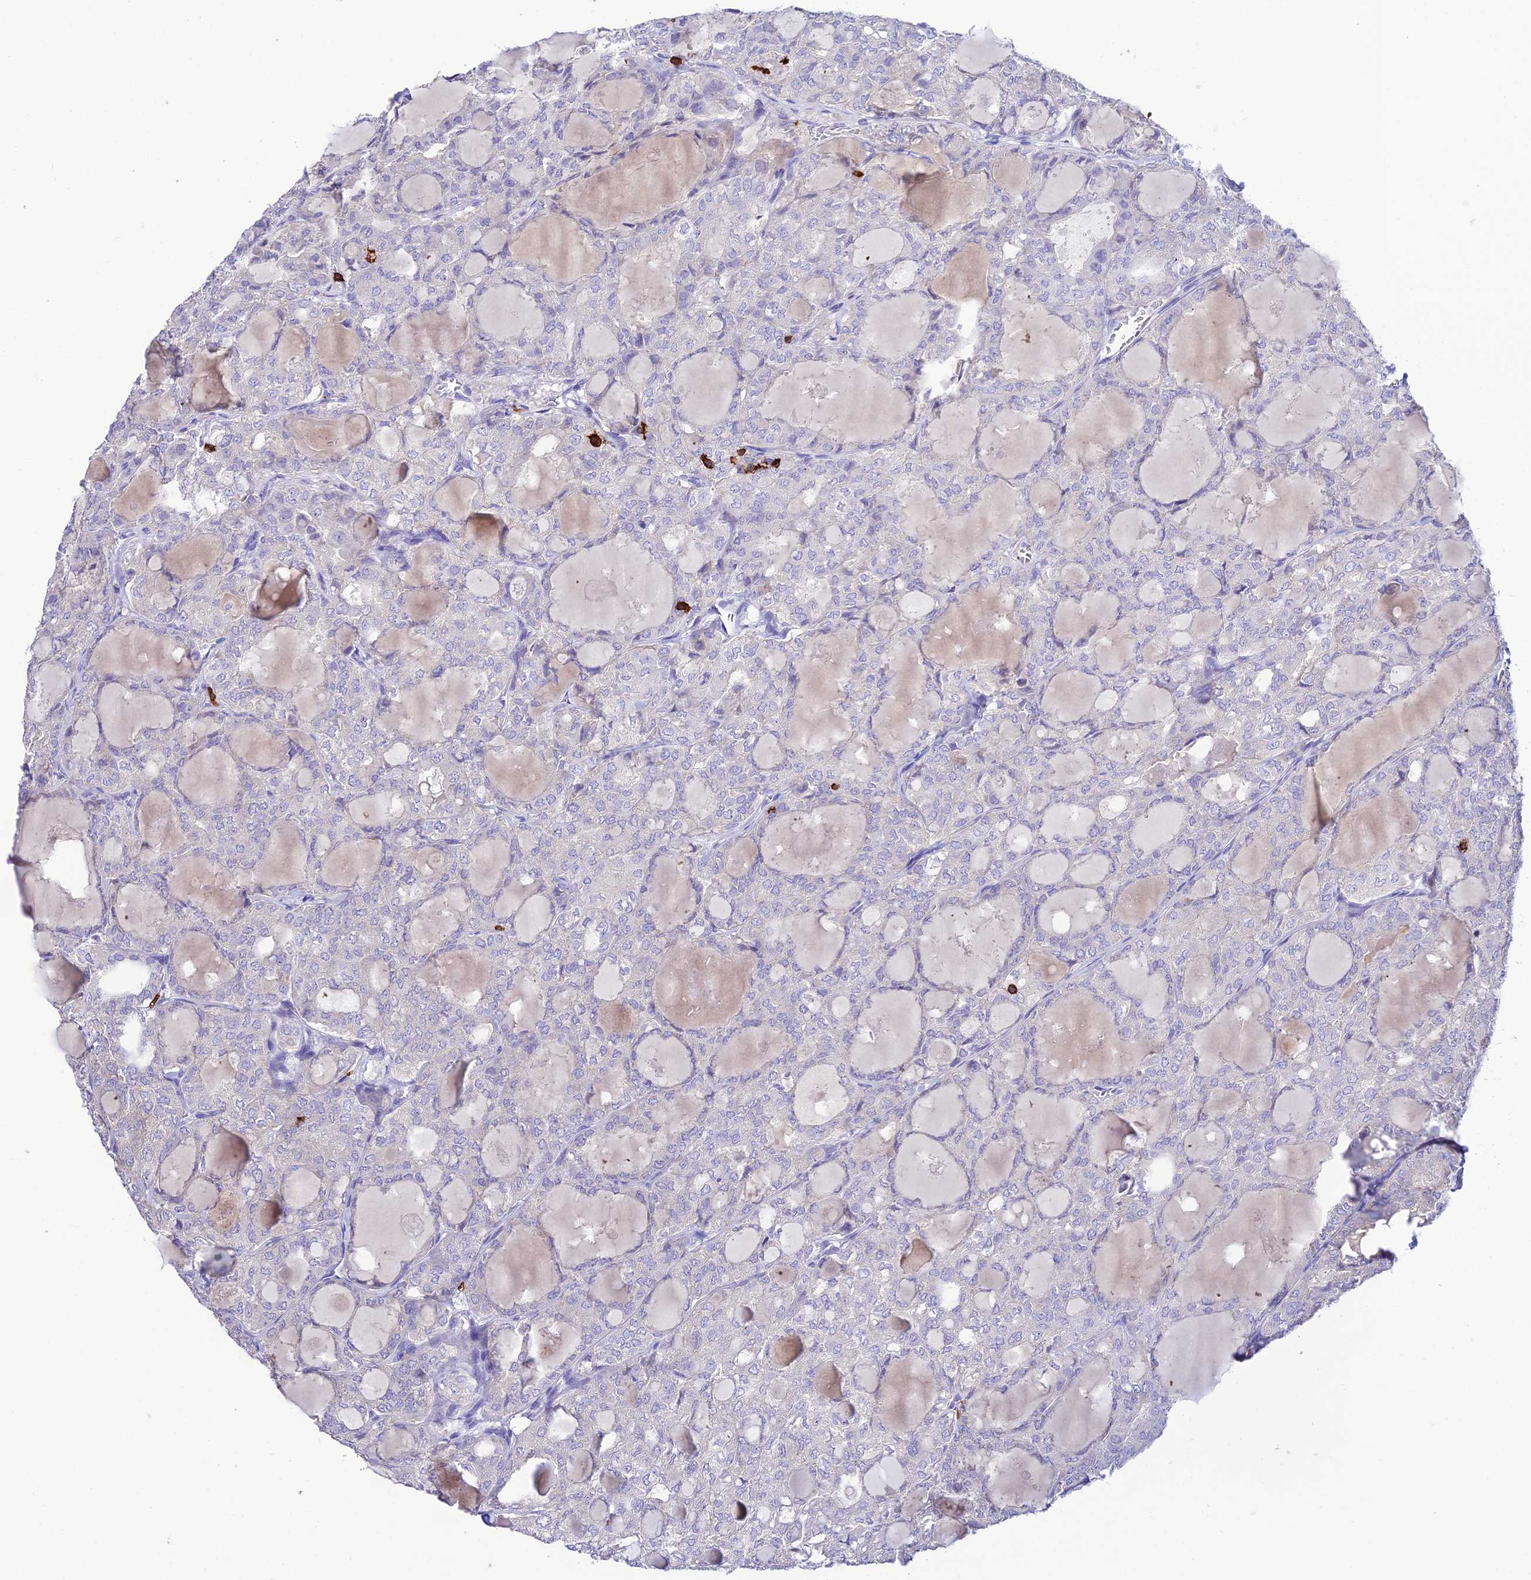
{"staining": {"intensity": "negative", "quantity": "none", "location": "none"}, "tissue": "thyroid cancer", "cell_type": "Tumor cells", "image_type": "cancer", "snomed": [{"axis": "morphology", "description": "Follicular adenoma carcinoma, NOS"}, {"axis": "topography", "description": "Thyroid gland"}], "caption": "There is no significant staining in tumor cells of thyroid cancer.", "gene": "PTPRCAP", "patient": {"sex": "male", "age": 75}}